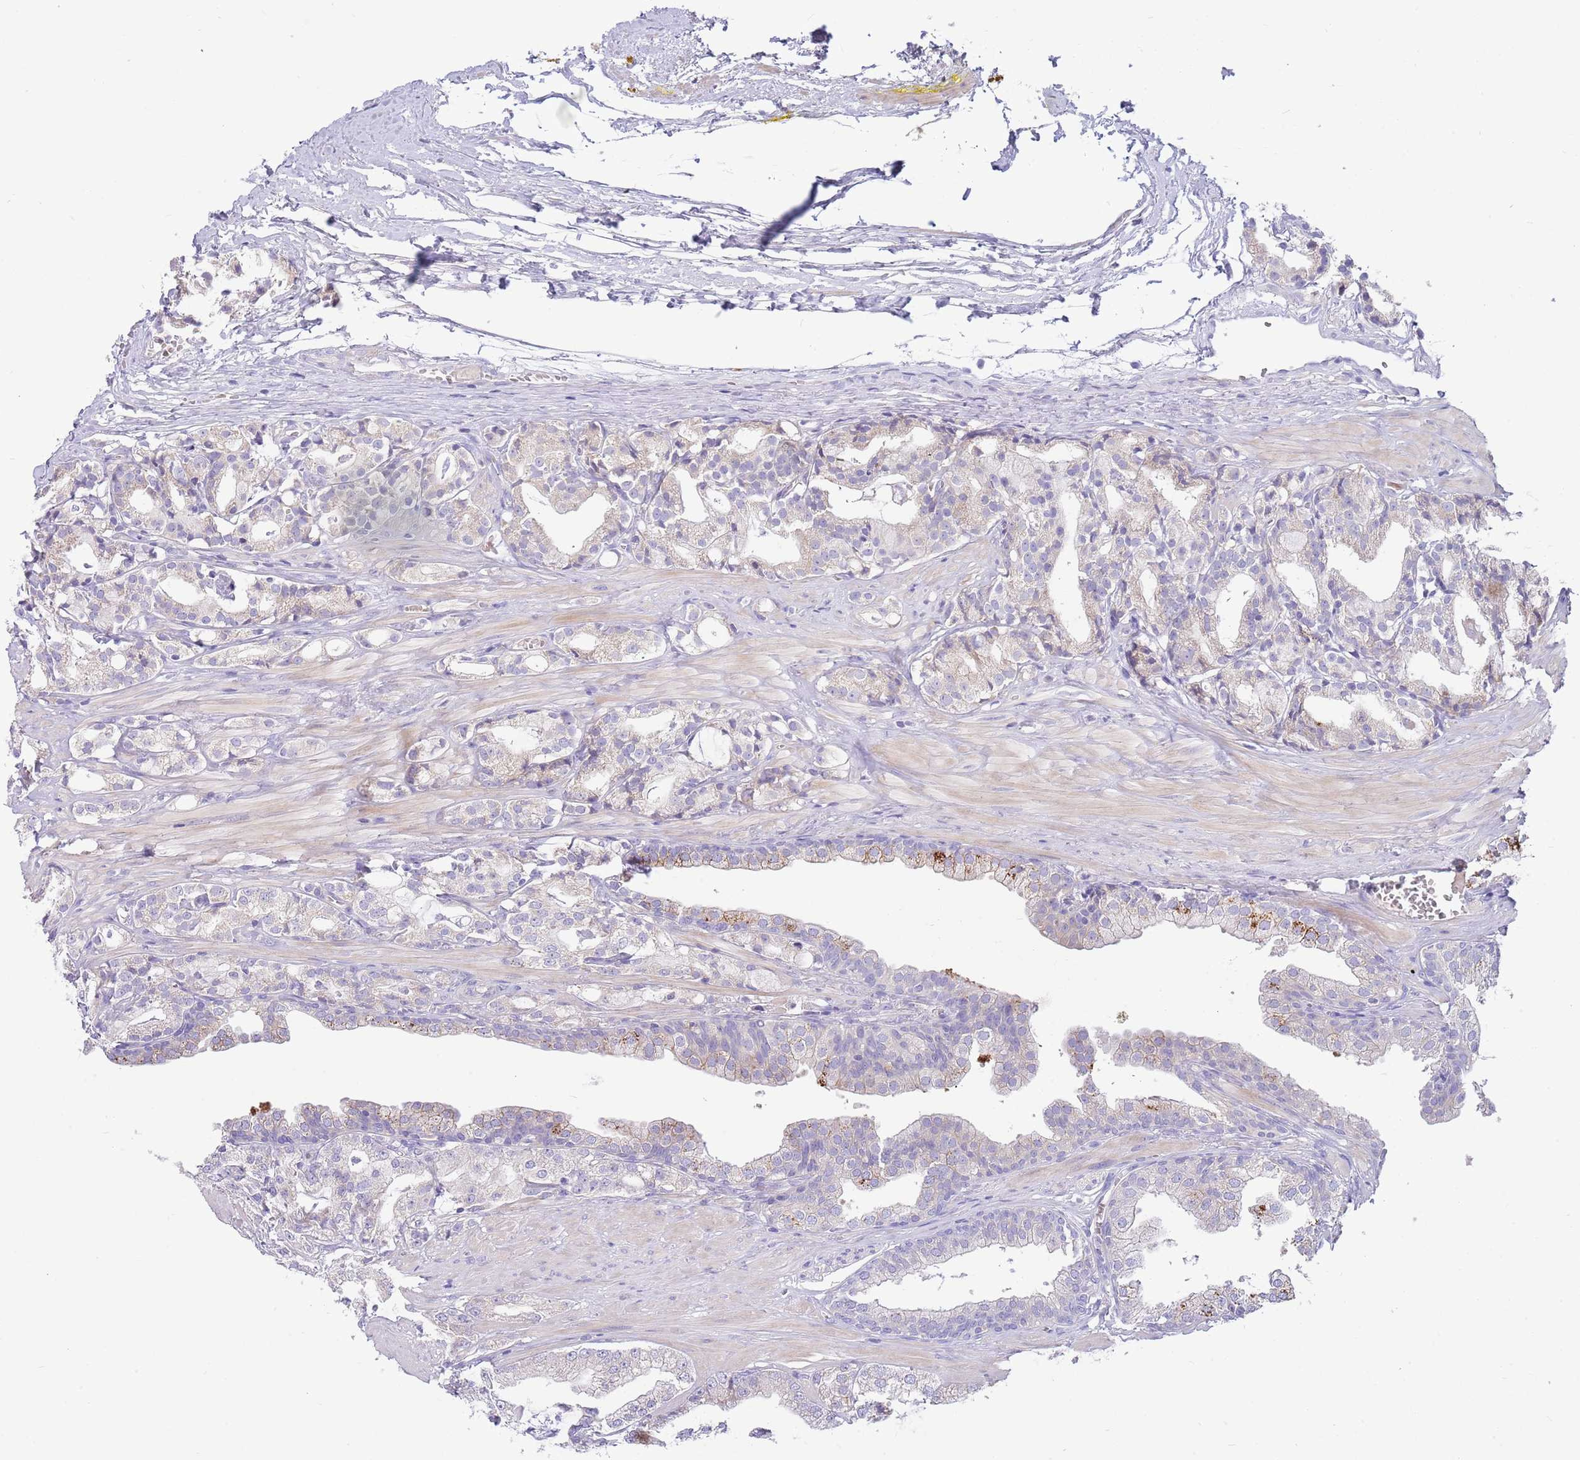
{"staining": {"intensity": "negative", "quantity": "none", "location": "none"}, "tissue": "prostate cancer", "cell_type": "Tumor cells", "image_type": "cancer", "snomed": [{"axis": "morphology", "description": "Adenocarcinoma, High grade"}, {"axis": "topography", "description": "Prostate"}], "caption": "An image of human prostate cancer is negative for staining in tumor cells.", "gene": "DDHD1", "patient": {"sex": "male", "age": 71}}